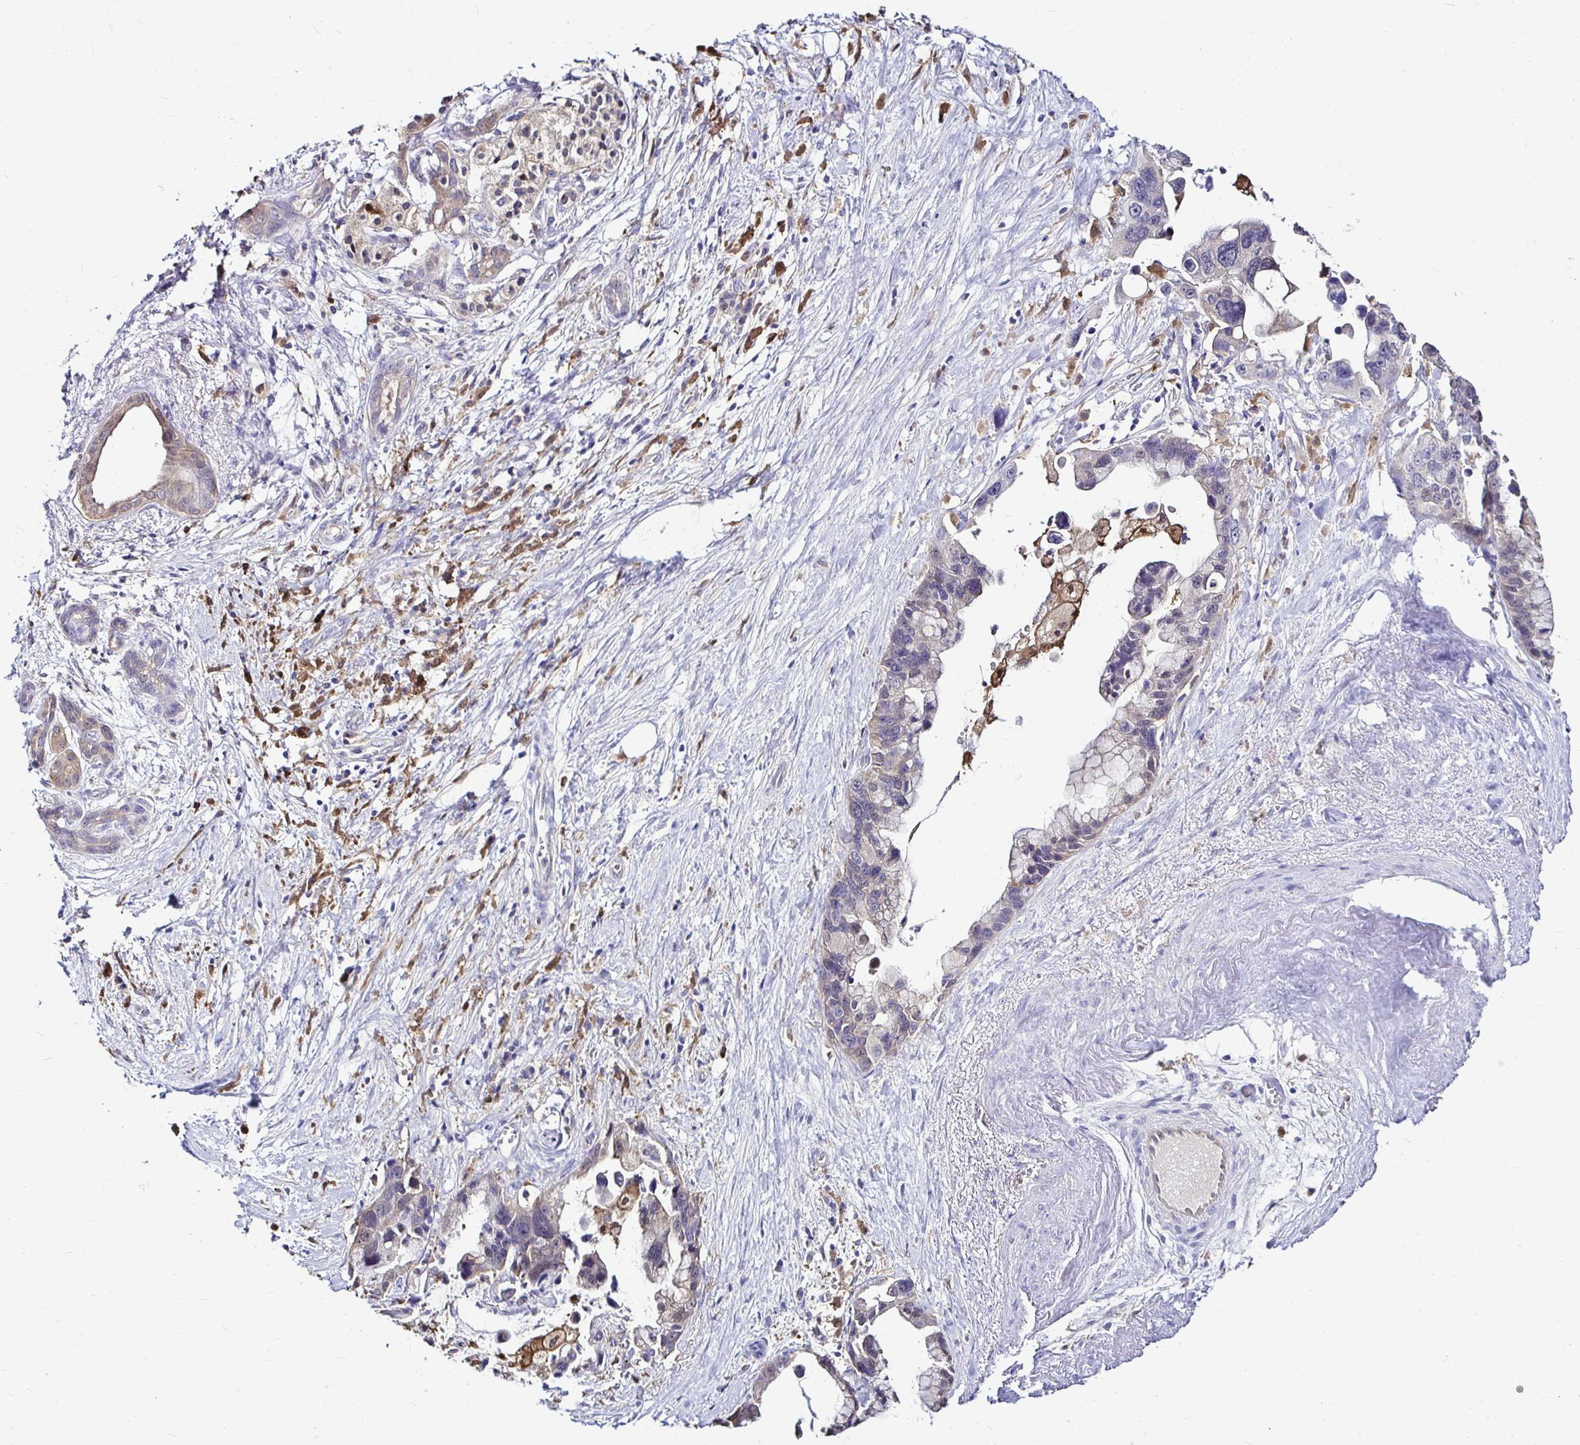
{"staining": {"intensity": "negative", "quantity": "none", "location": "none"}, "tissue": "pancreatic cancer", "cell_type": "Tumor cells", "image_type": "cancer", "snomed": [{"axis": "morphology", "description": "Adenocarcinoma, NOS"}, {"axis": "topography", "description": "Pancreas"}], "caption": "Image shows no protein expression in tumor cells of pancreatic cancer (adenocarcinoma) tissue.", "gene": "IDH1", "patient": {"sex": "female", "age": 83}}